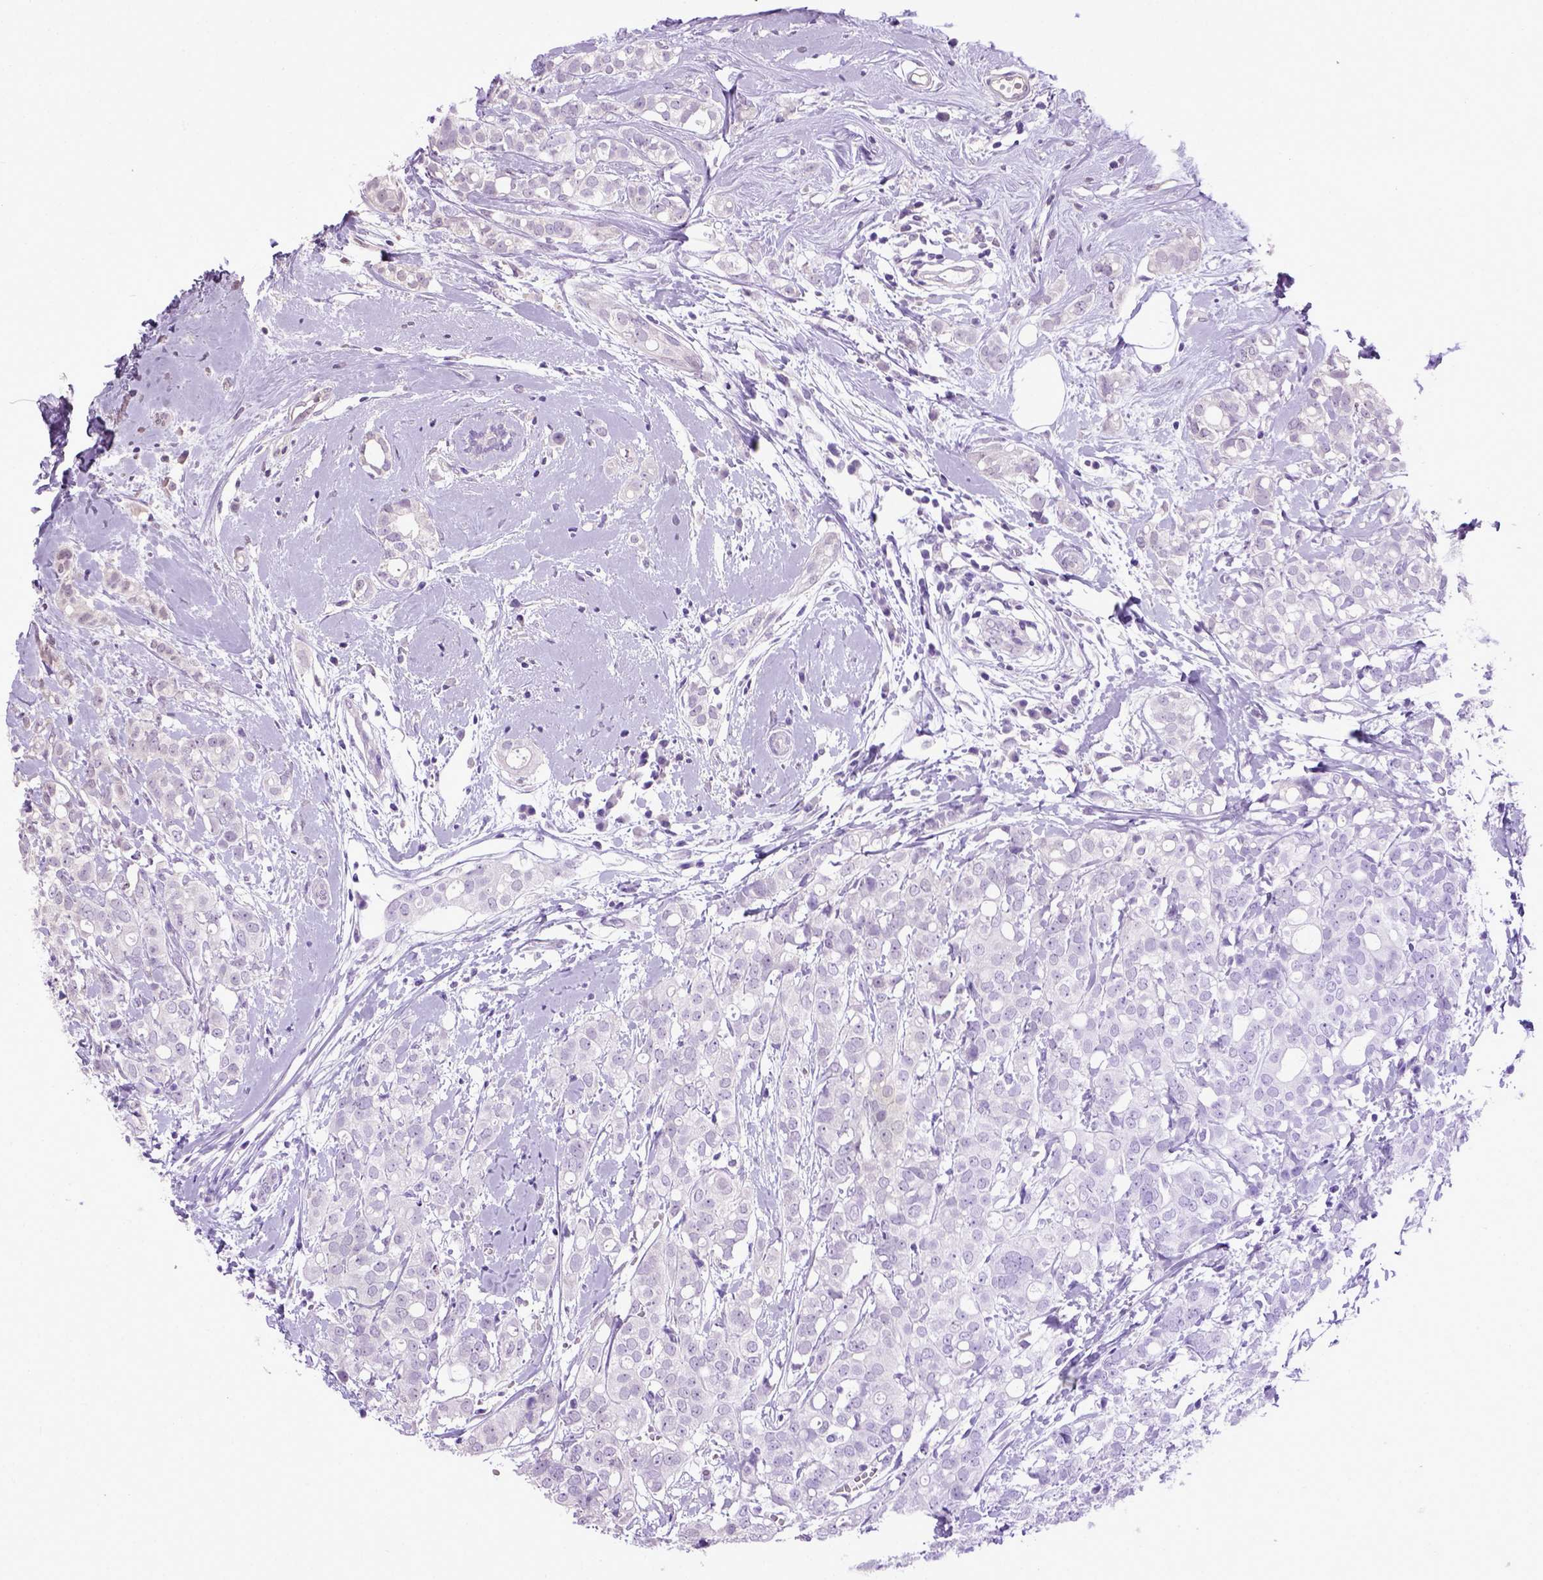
{"staining": {"intensity": "negative", "quantity": "none", "location": "none"}, "tissue": "breast cancer", "cell_type": "Tumor cells", "image_type": "cancer", "snomed": [{"axis": "morphology", "description": "Duct carcinoma"}, {"axis": "topography", "description": "Breast"}], "caption": "Immunohistochemical staining of human intraductal carcinoma (breast) exhibits no significant expression in tumor cells. (Stains: DAB (3,3'-diaminobenzidine) immunohistochemistry with hematoxylin counter stain, Microscopy: brightfield microscopy at high magnification).", "gene": "UBA3", "patient": {"sex": "female", "age": 40}}